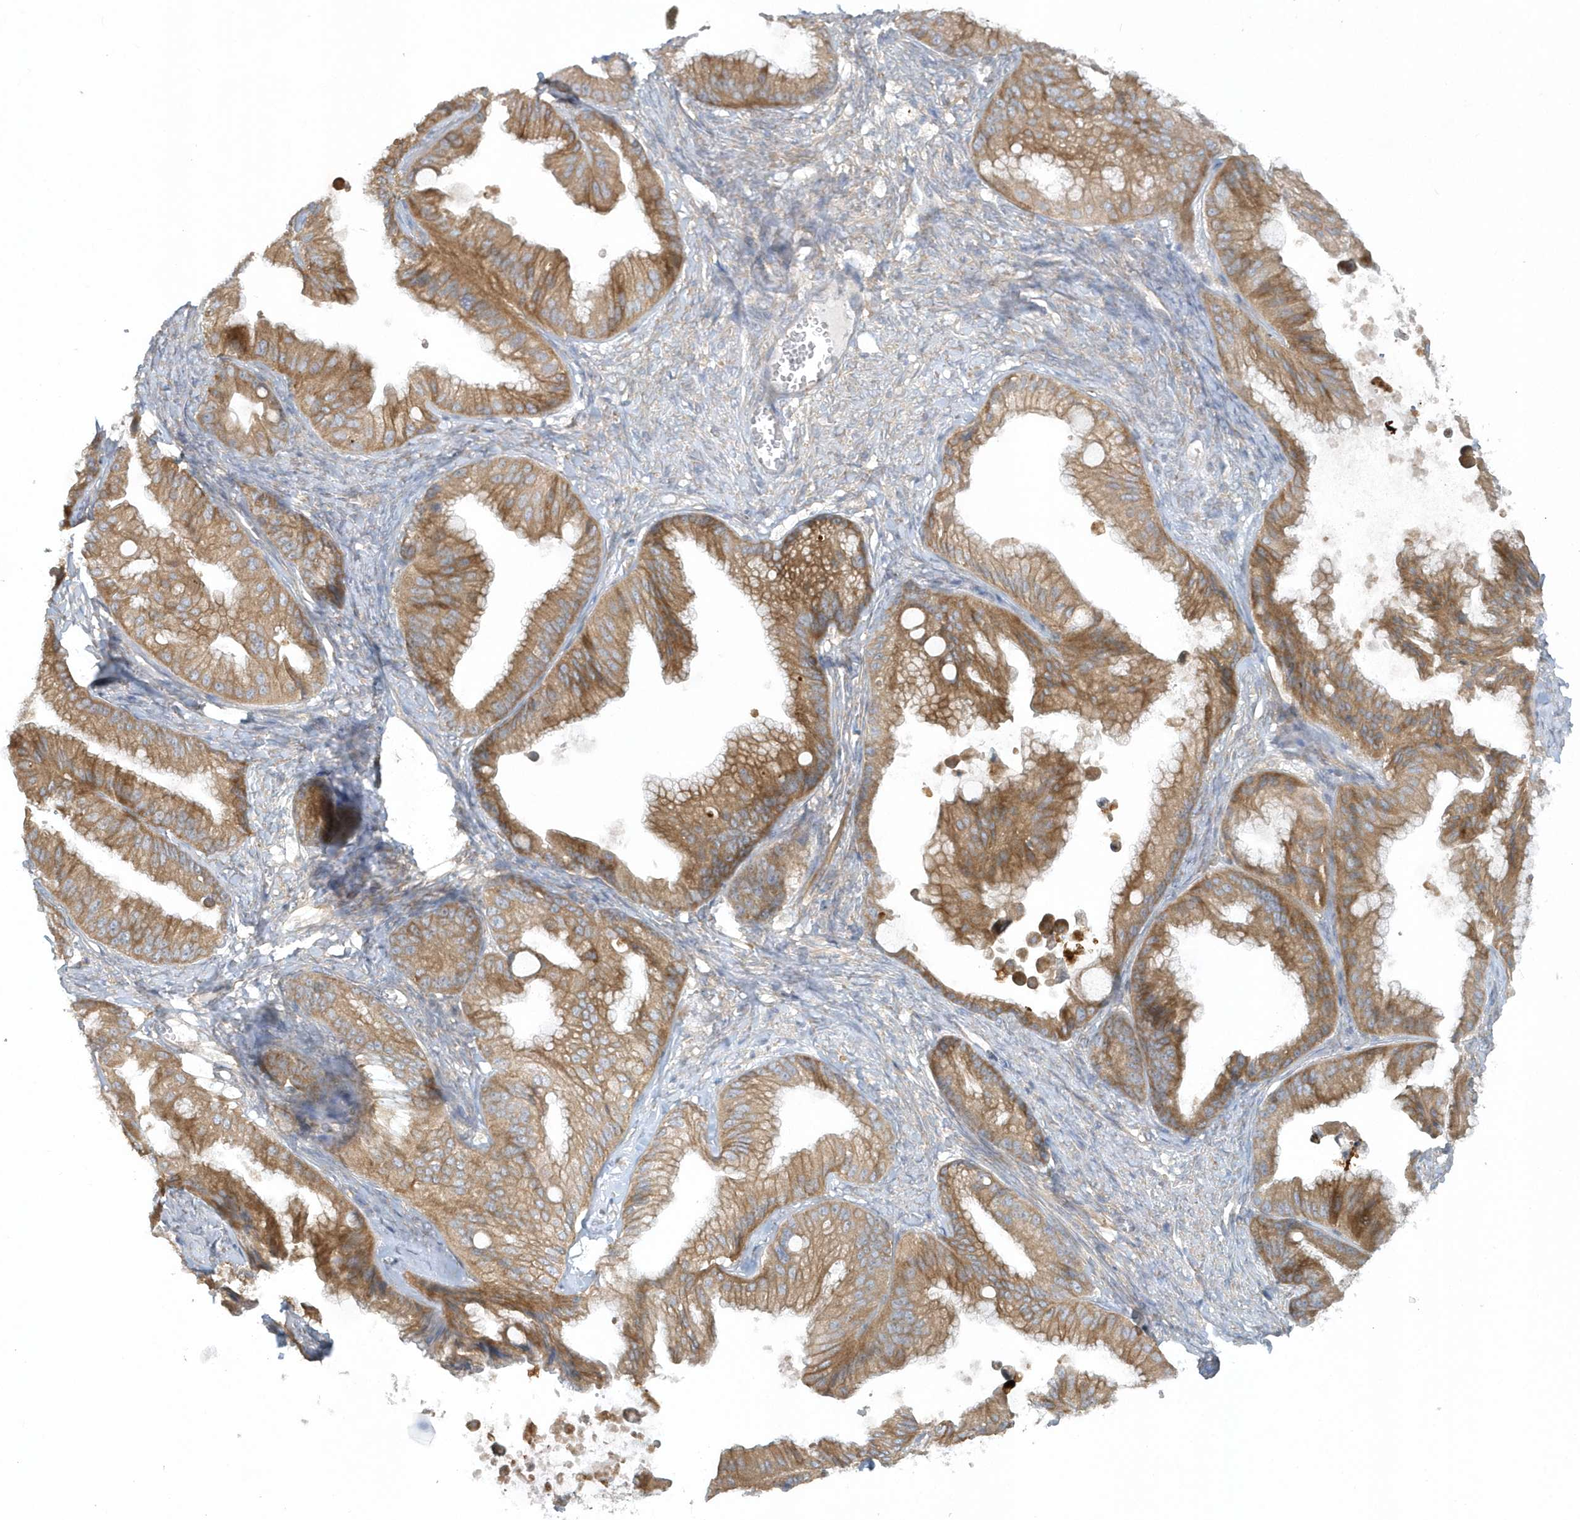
{"staining": {"intensity": "moderate", "quantity": ">75%", "location": "cytoplasmic/membranous"}, "tissue": "ovarian cancer", "cell_type": "Tumor cells", "image_type": "cancer", "snomed": [{"axis": "morphology", "description": "Cystadenocarcinoma, mucinous, NOS"}, {"axis": "topography", "description": "Ovary"}], "caption": "Mucinous cystadenocarcinoma (ovarian) stained with a protein marker reveals moderate staining in tumor cells.", "gene": "CNOT10", "patient": {"sex": "female", "age": 71}}